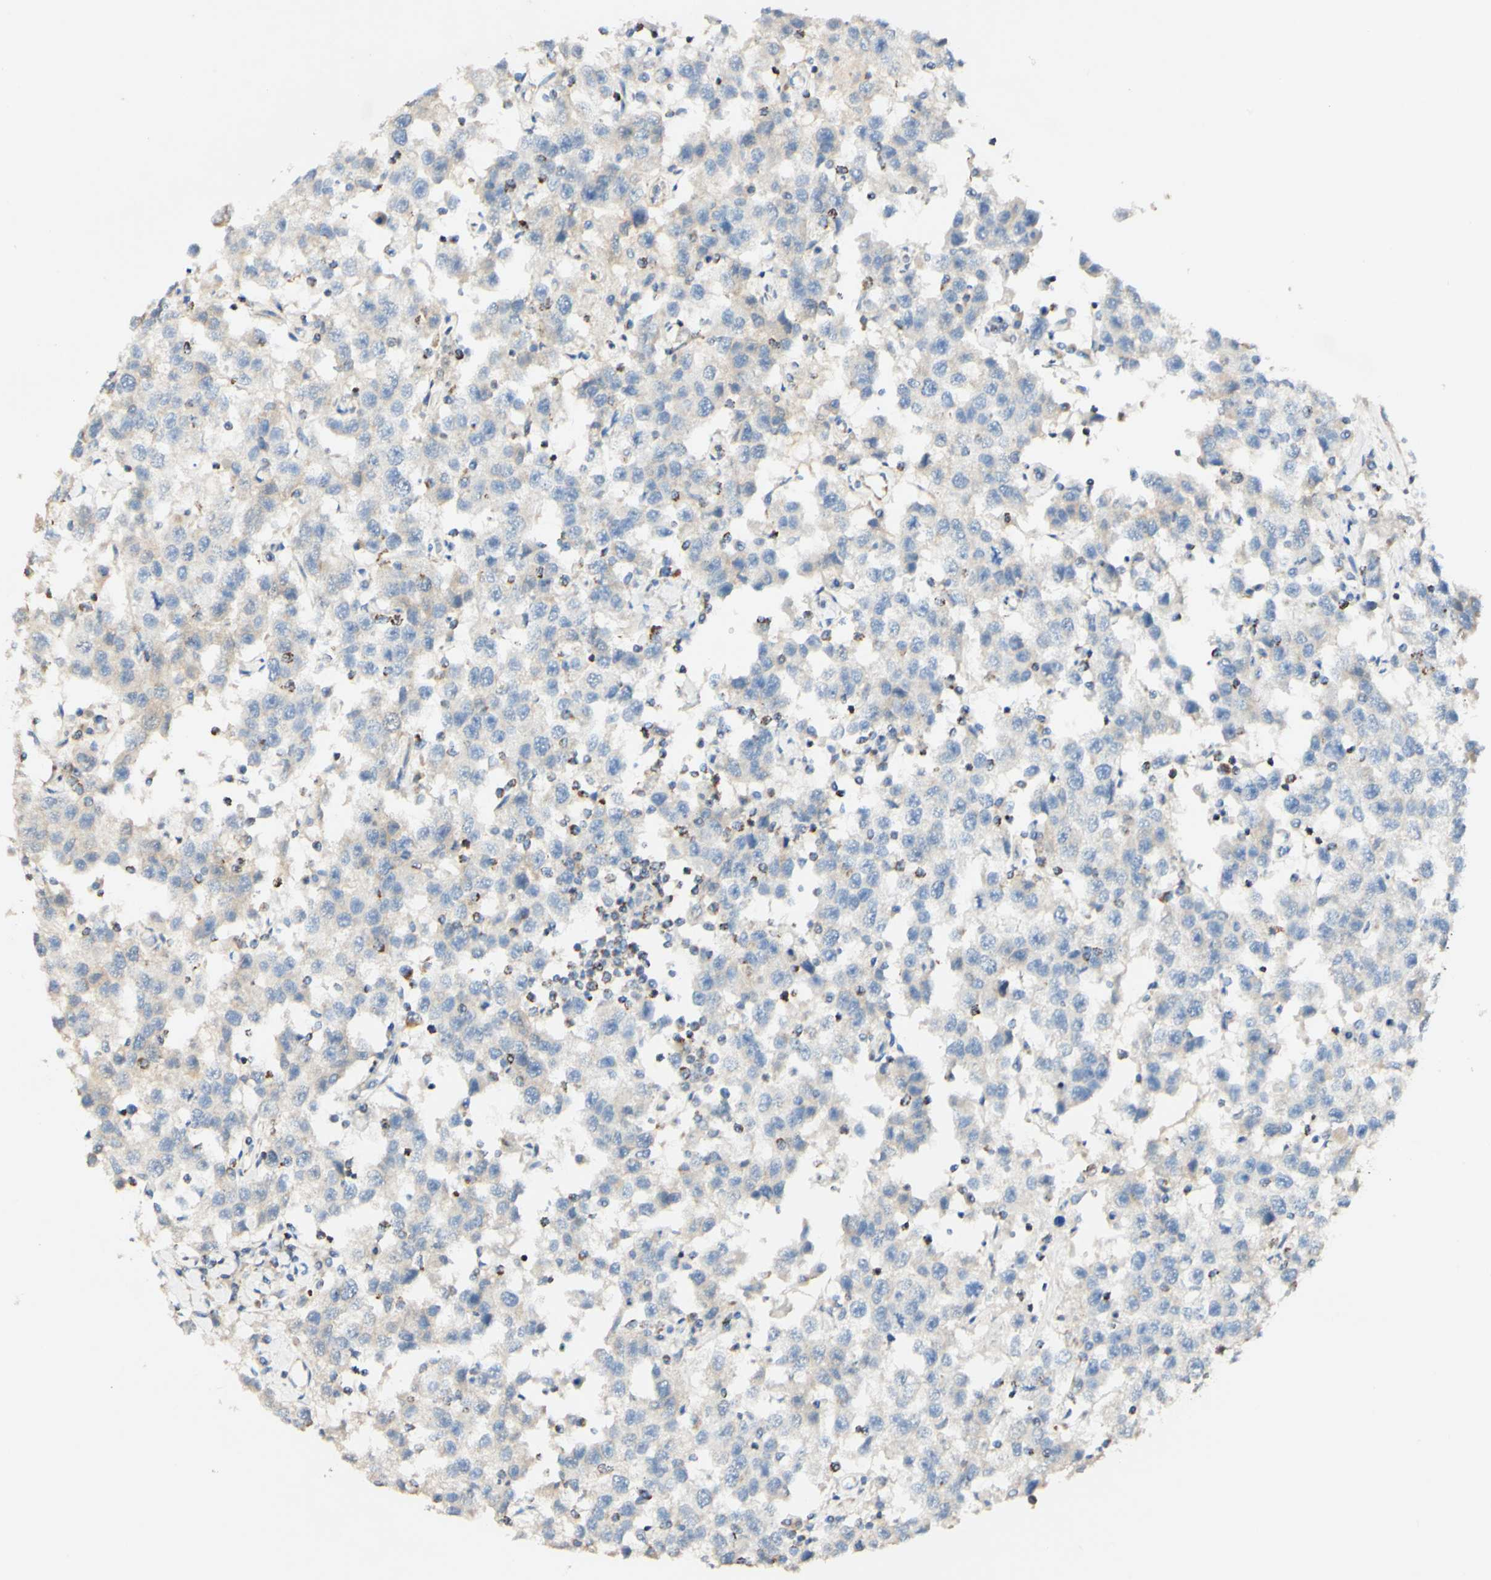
{"staining": {"intensity": "negative", "quantity": "none", "location": "none"}, "tissue": "testis cancer", "cell_type": "Tumor cells", "image_type": "cancer", "snomed": [{"axis": "morphology", "description": "Seminoma, NOS"}, {"axis": "topography", "description": "Testis"}], "caption": "This is an IHC histopathology image of human testis cancer (seminoma). There is no staining in tumor cells.", "gene": "OXCT1", "patient": {"sex": "male", "age": 41}}